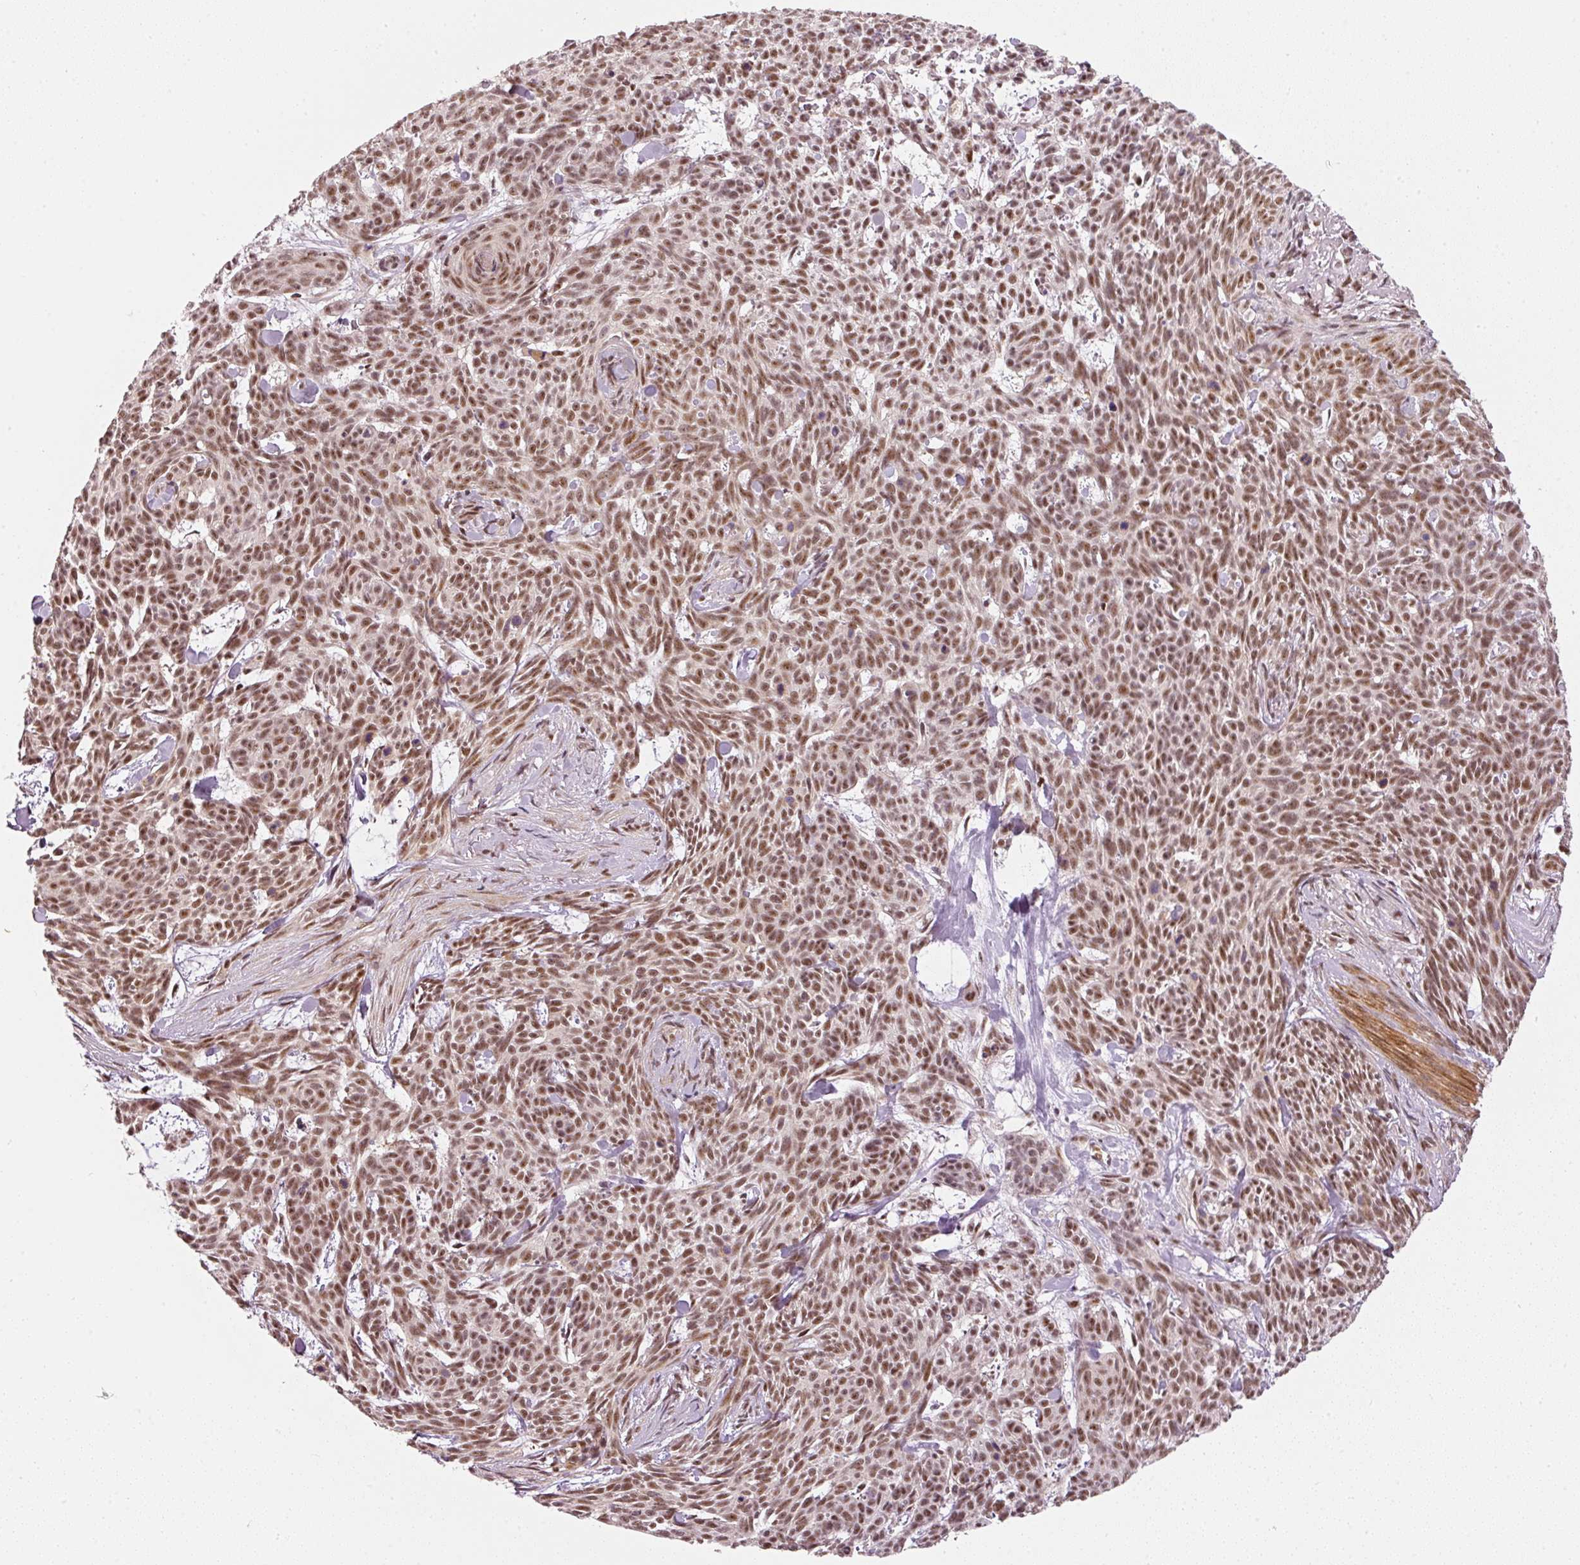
{"staining": {"intensity": "moderate", "quantity": ">75%", "location": "nuclear"}, "tissue": "skin cancer", "cell_type": "Tumor cells", "image_type": "cancer", "snomed": [{"axis": "morphology", "description": "Basal cell carcinoma"}, {"axis": "topography", "description": "Skin"}], "caption": "Protein expression analysis of skin cancer displays moderate nuclear expression in approximately >75% of tumor cells.", "gene": "THOC6", "patient": {"sex": "female", "age": 93}}